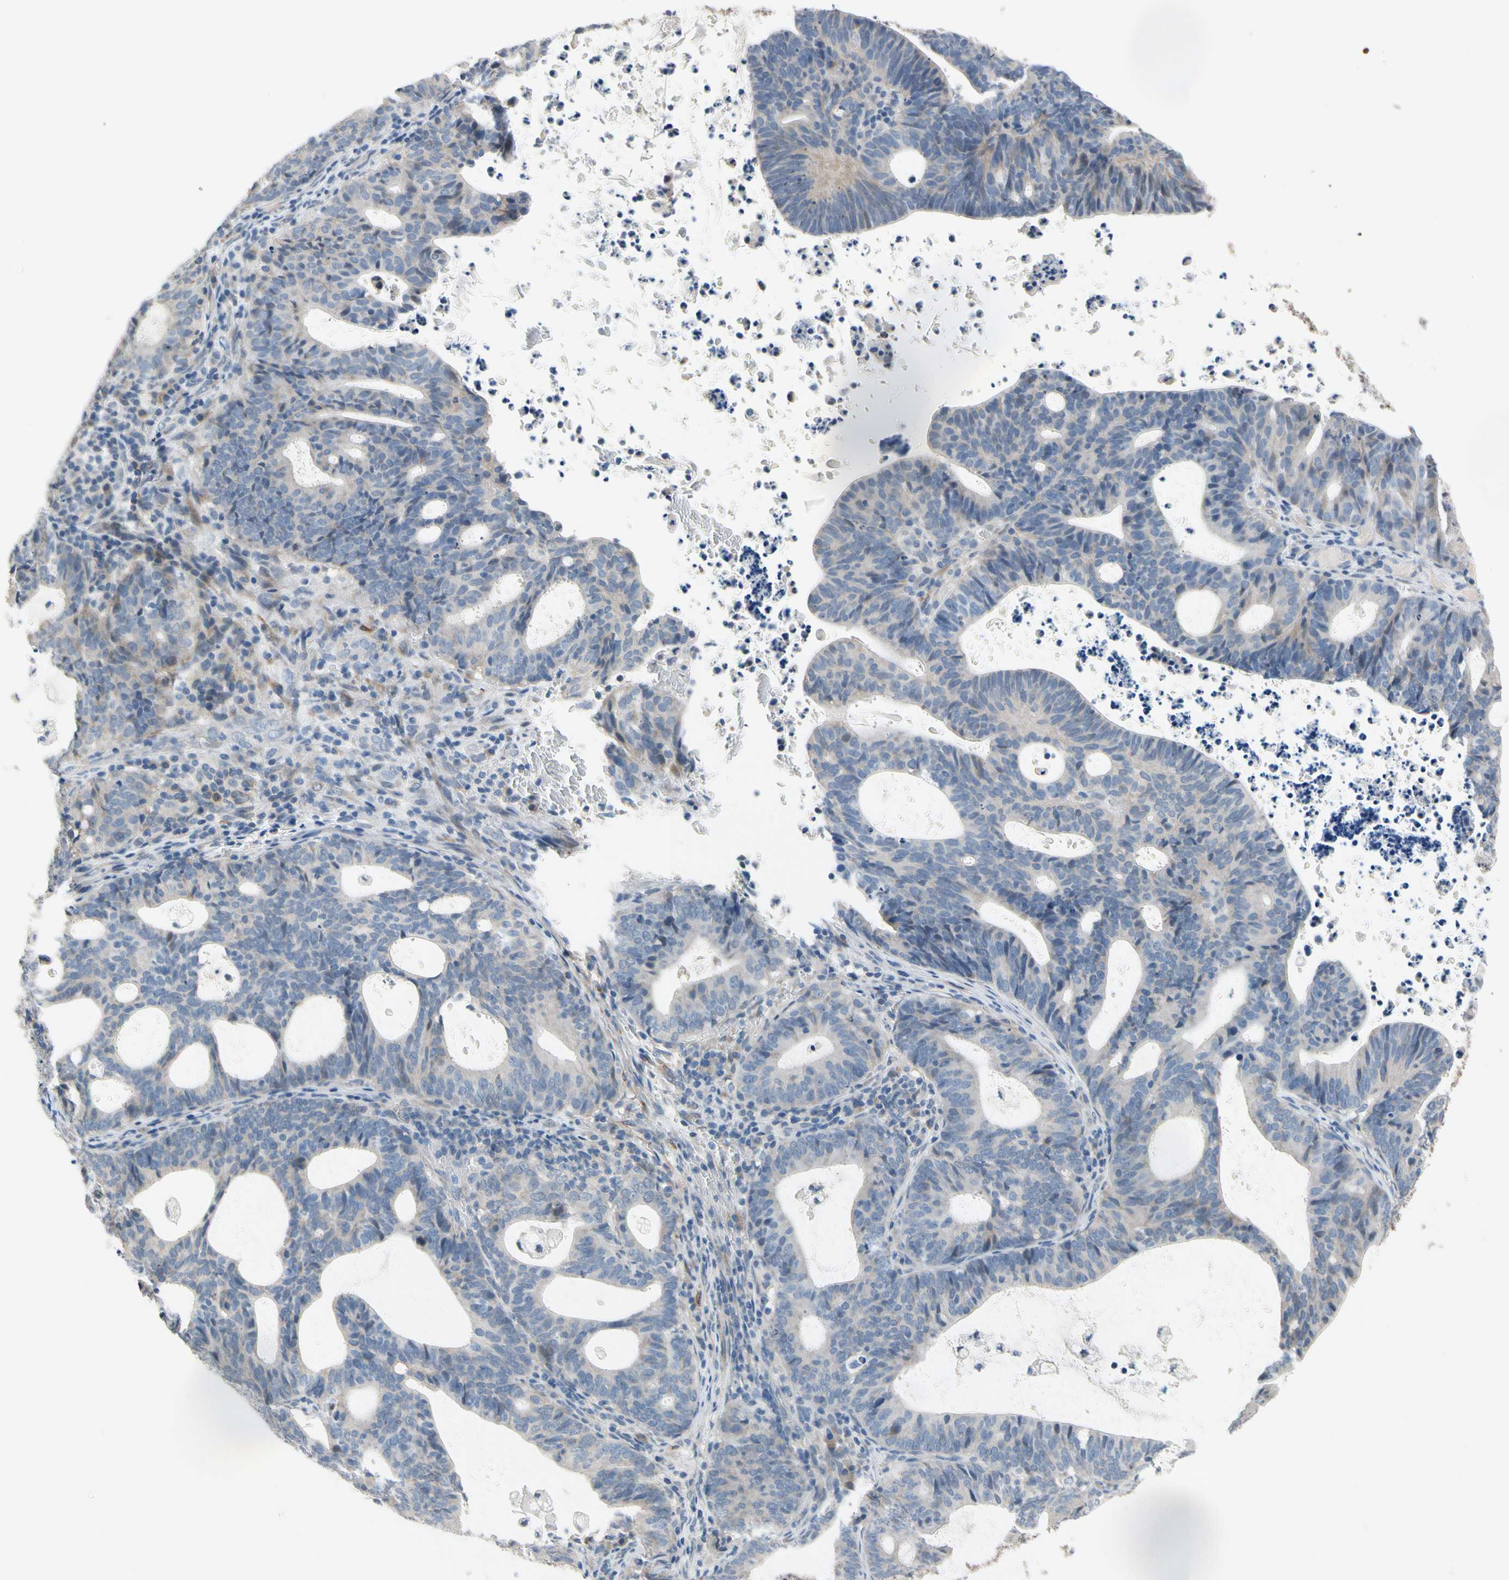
{"staining": {"intensity": "negative", "quantity": "none", "location": "none"}, "tissue": "endometrial cancer", "cell_type": "Tumor cells", "image_type": "cancer", "snomed": [{"axis": "morphology", "description": "Adenocarcinoma, NOS"}, {"axis": "topography", "description": "Uterus"}], "caption": "A high-resolution photomicrograph shows immunohistochemistry staining of endometrial adenocarcinoma, which shows no significant staining in tumor cells.", "gene": "SLC27A6", "patient": {"sex": "female", "age": 83}}